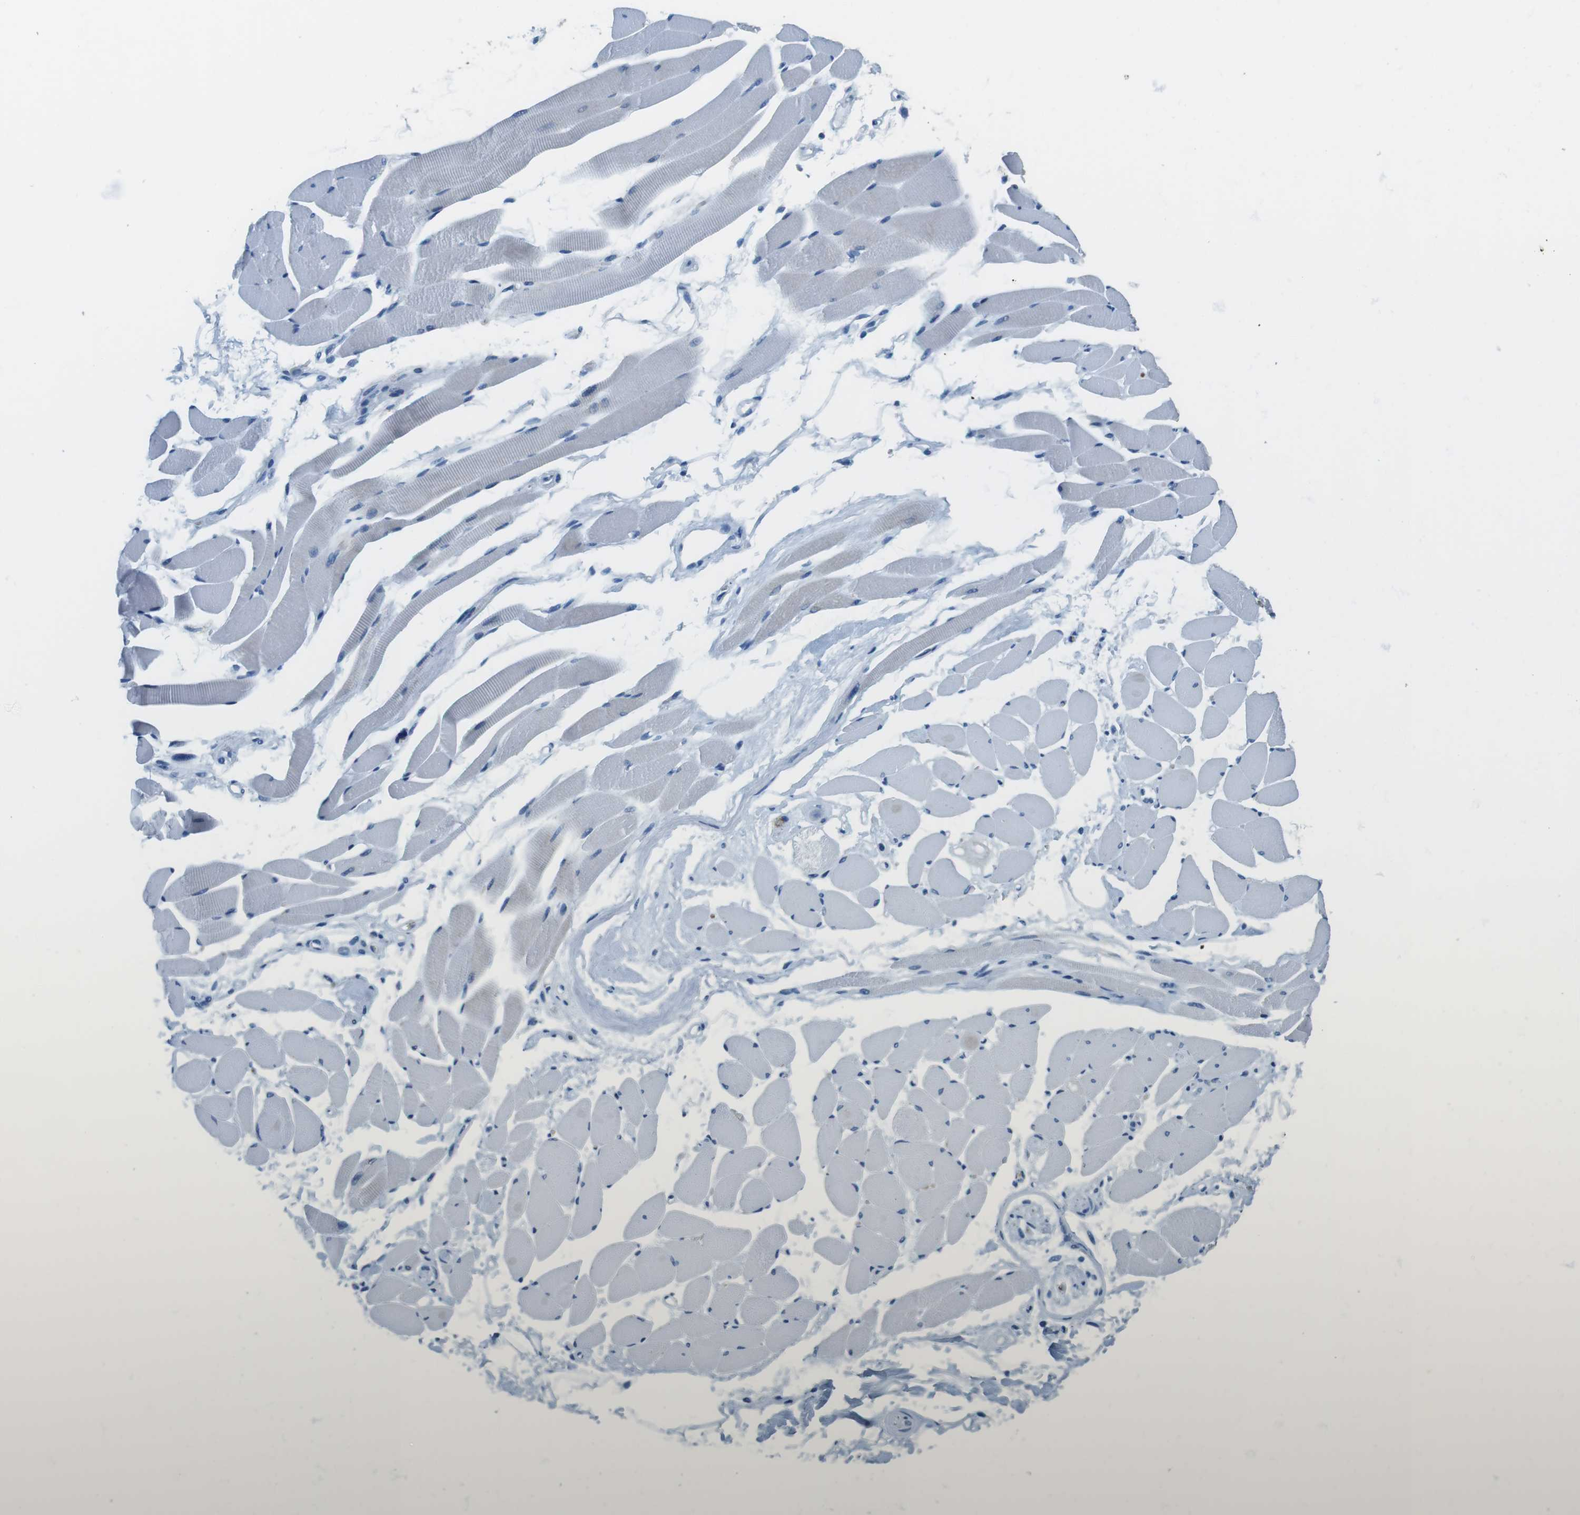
{"staining": {"intensity": "negative", "quantity": "none", "location": "none"}, "tissue": "skeletal muscle", "cell_type": "Myocytes", "image_type": "normal", "snomed": [{"axis": "morphology", "description": "Normal tissue, NOS"}, {"axis": "topography", "description": "Skeletal muscle"}, {"axis": "topography", "description": "Peripheral nerve tissue"}], "caption": "Human skeletal muscle stained for a protein using immunohistochemistry (IHC) reveals no expression in myocytes.", "gene": "TFAP2C", "patient": {"sex": "female", "age": 84}}